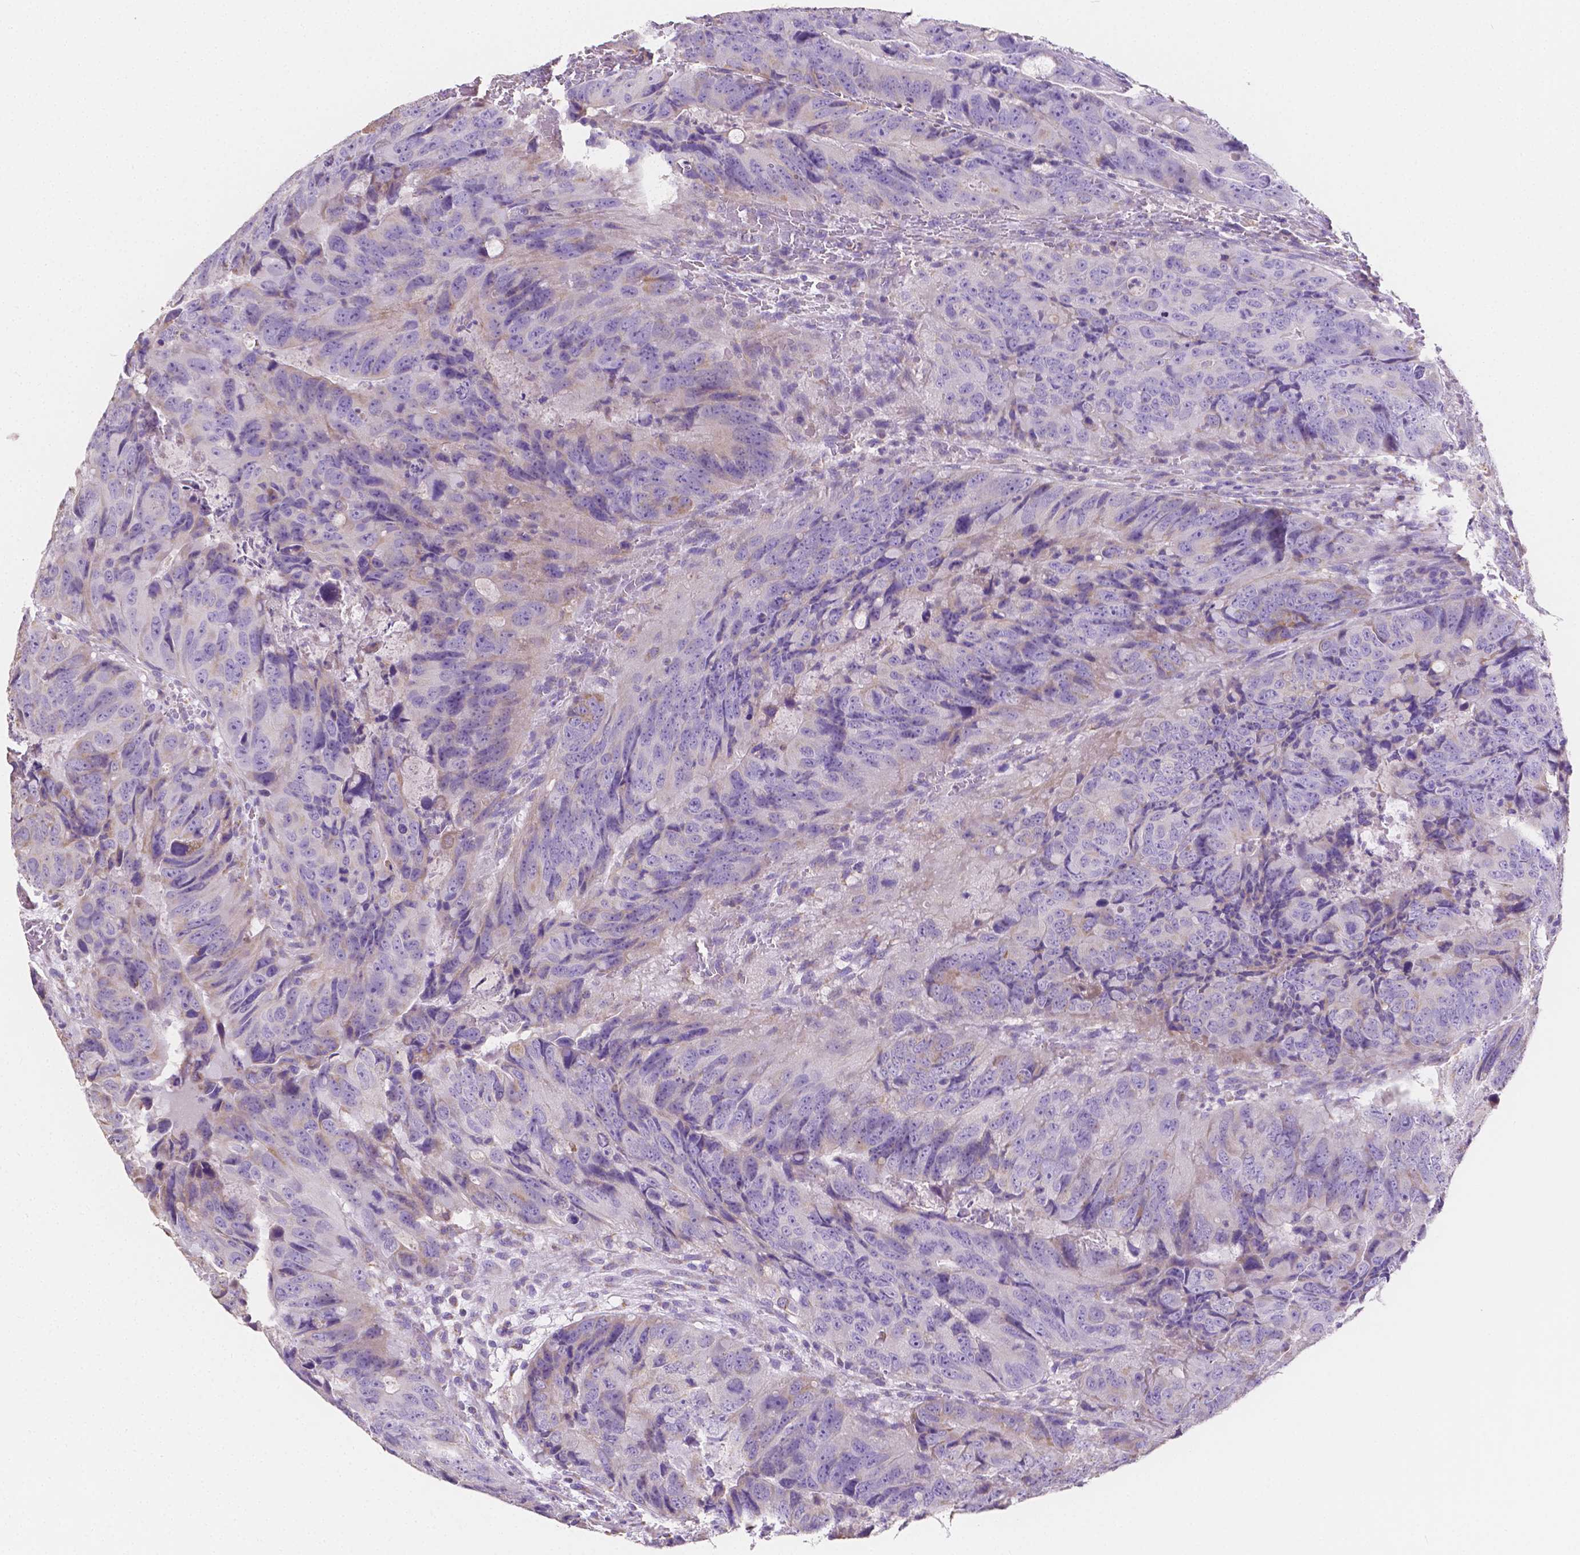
{"staining": {"intensity": "negative", "quantity": "none", "location": "none"}, "tissue": "colorectal cancer", "cell_type": "Tumor cells", "image_type": "cancer", "snomed": [{"axis": "morphology", "description": "Adenocarcinoma, NOS"}, {"axis": "topography", "description": "Colon"}], "caption": "The immunohistochemistry image has no significant expression in tumor cells of adenocarcinoma (colorectal) tissue.", "gene": "TMEM130", "patient": {"sex": "male", "age": 79}}